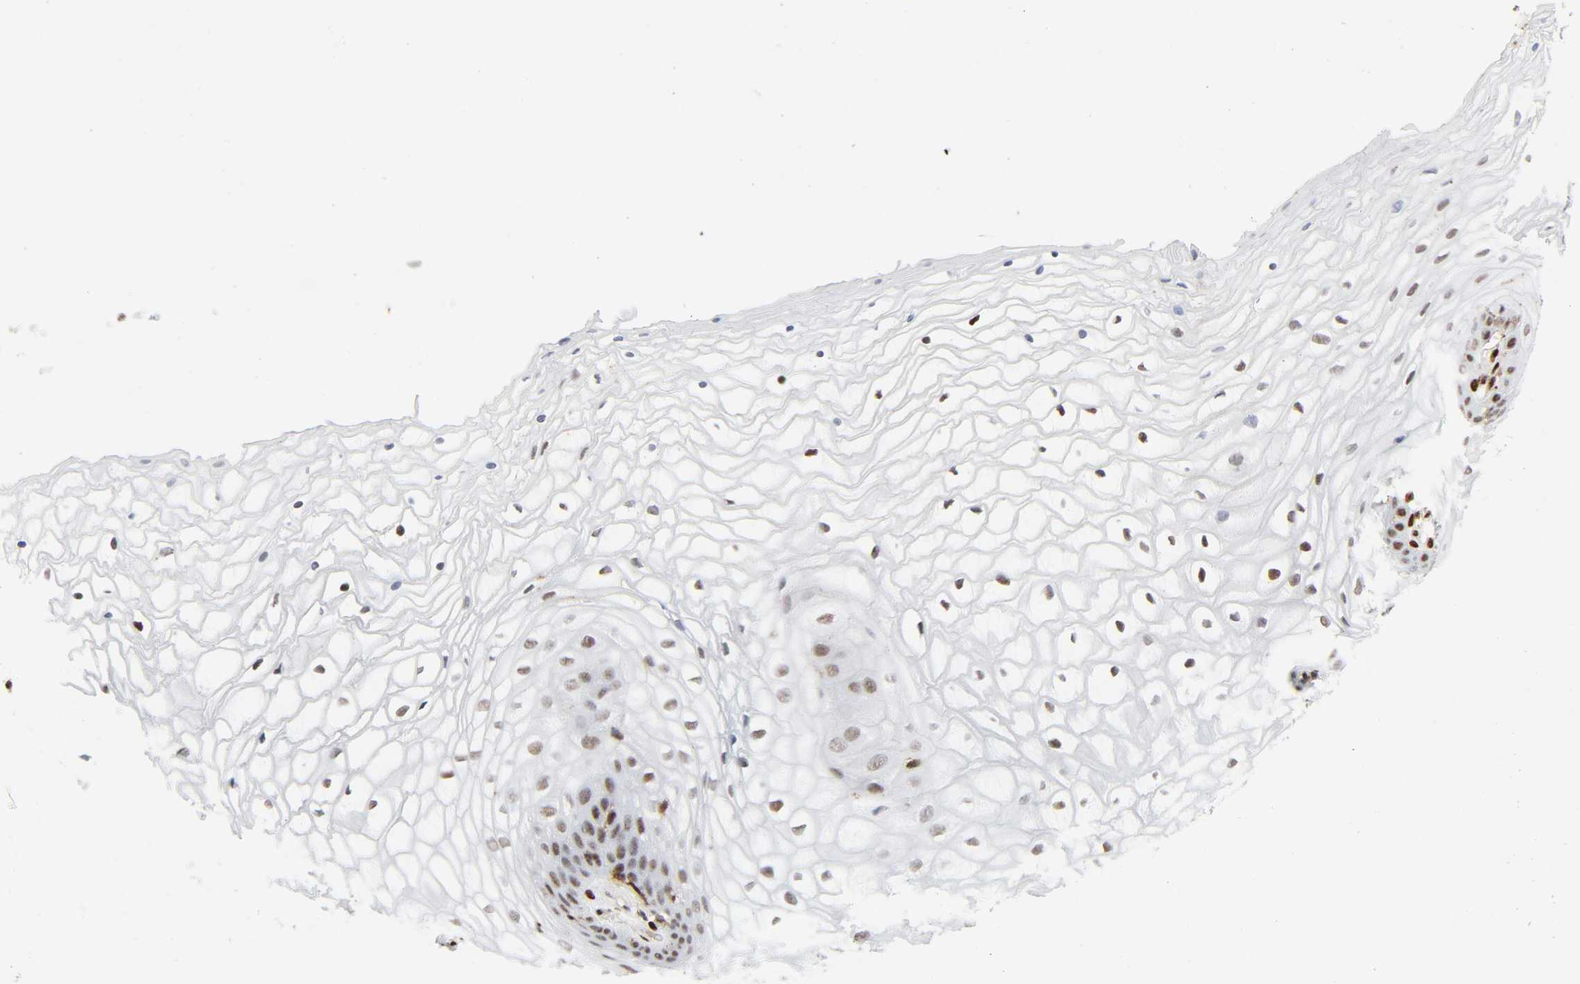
{"staining": {"intensity": "moderate", "quantity": "25%-75%", "location": "nuclear"}, "tissue": "vagina", "cell_type": "Squamous epithelial cells", "image_type": "normal", "snomed": [{"axis": "morphology", "description": "Normal tissue, NOS"}, {"axis": "topography", "description": "Vagina"}], "caption": "A brown stain highlights moderate nuclear staining of a protein in squamous epithelial cells of normal human vagina.", "gene": "WAS", "patient": {"sex": "female", "age": 34}}